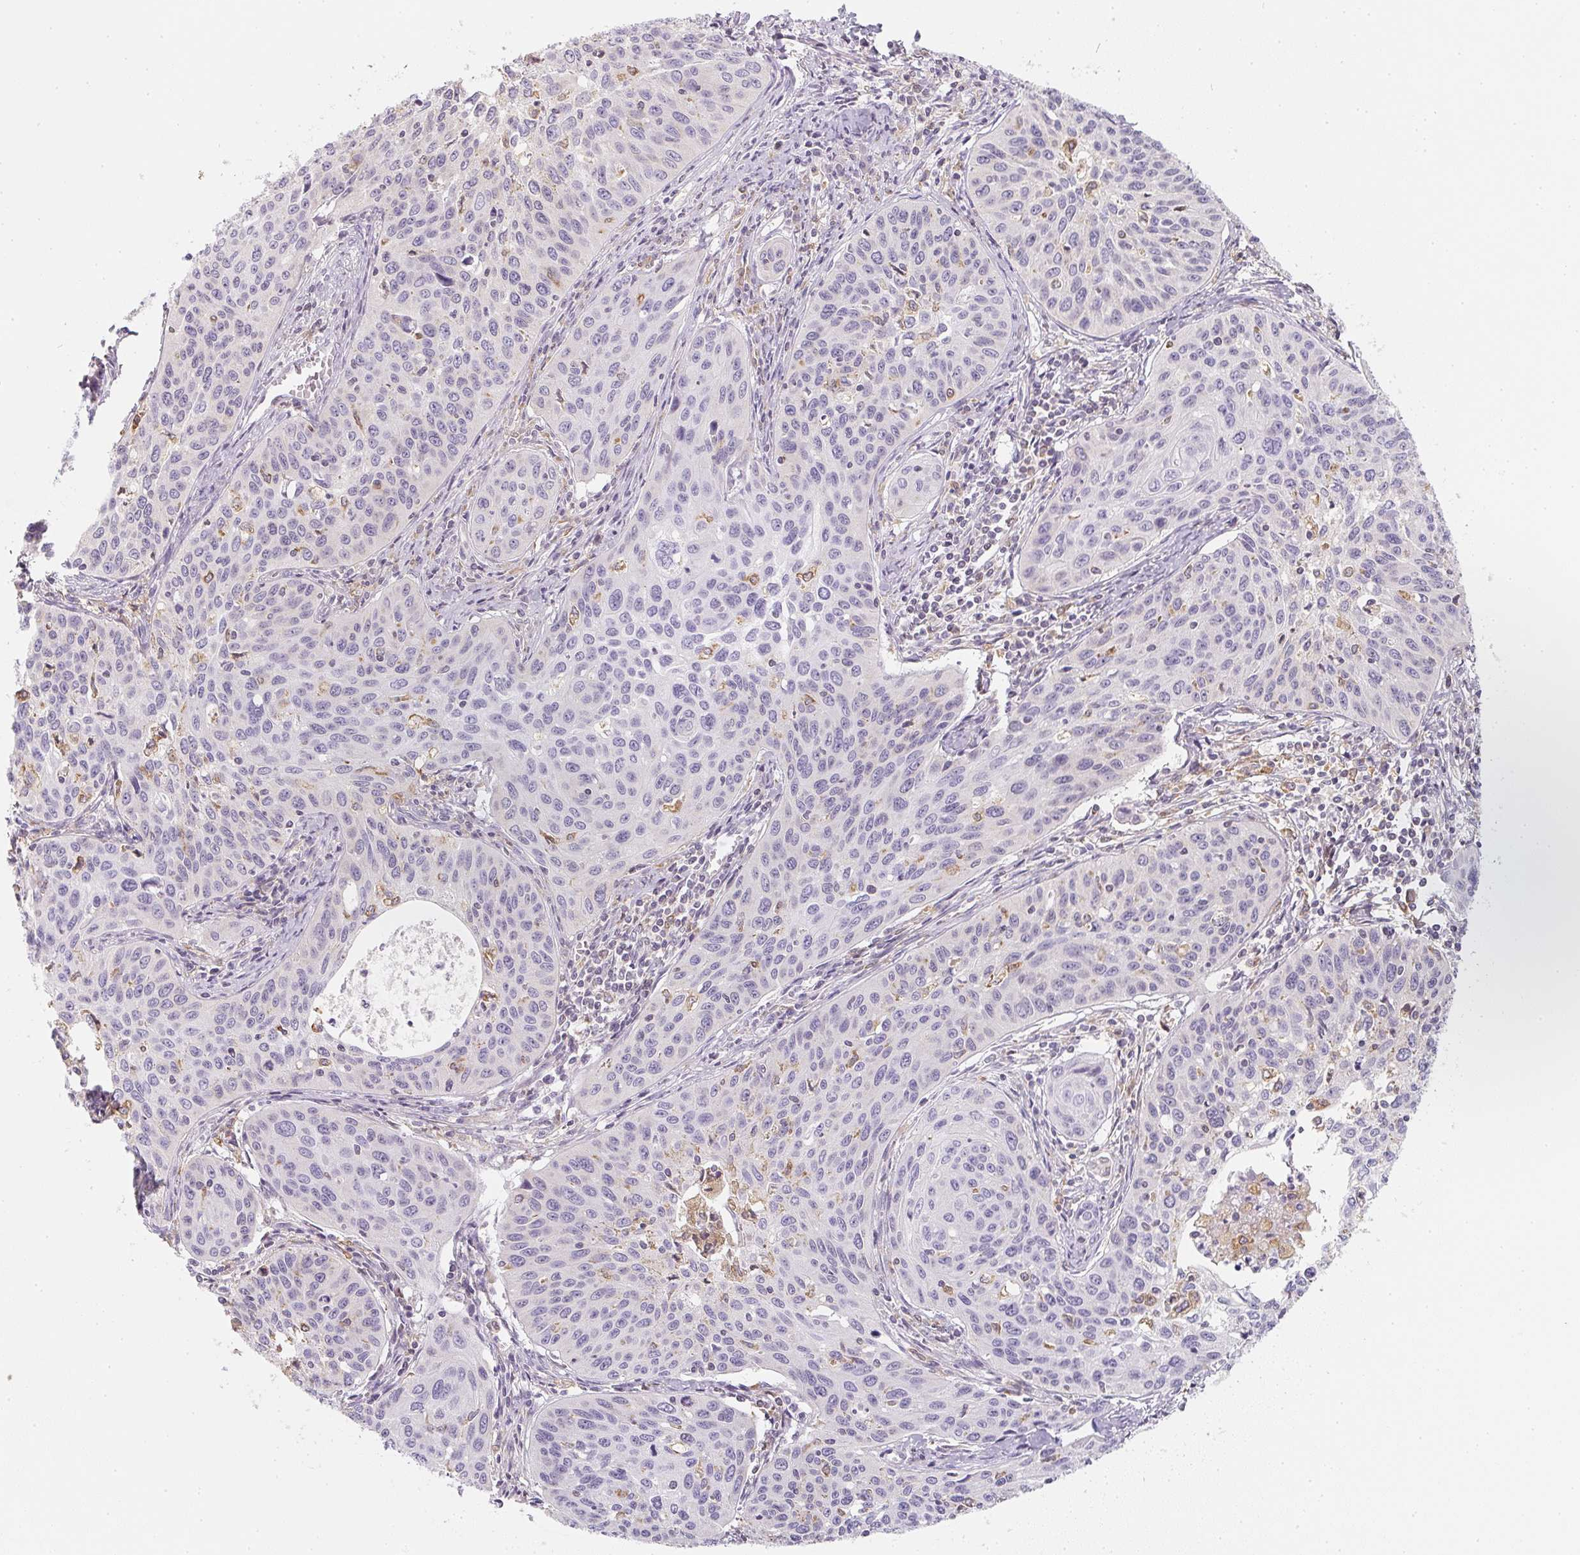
{"staining": {"intensity": "negative", "quantity": "none", "location": "none"}, "tissue": "cervical cancer", "cell_type": "Tumor cells", "image_type": "cancer", "snomed": [{"axis": "morphology", "description": "Squamous cell carcinoma, NOS"}, {"axis": "topography", "description": "Cervix"}], "caption": "Immunohistochemistry (IHC) histopathology image of neoplastic tissue: cervical cancer stained with DAB (3,3'-diaminobenzidine) demonstrates no significant protein staining in tumor cells.", "gene": "SOAT1", "patient": {"sex": "female", "age": 31}}